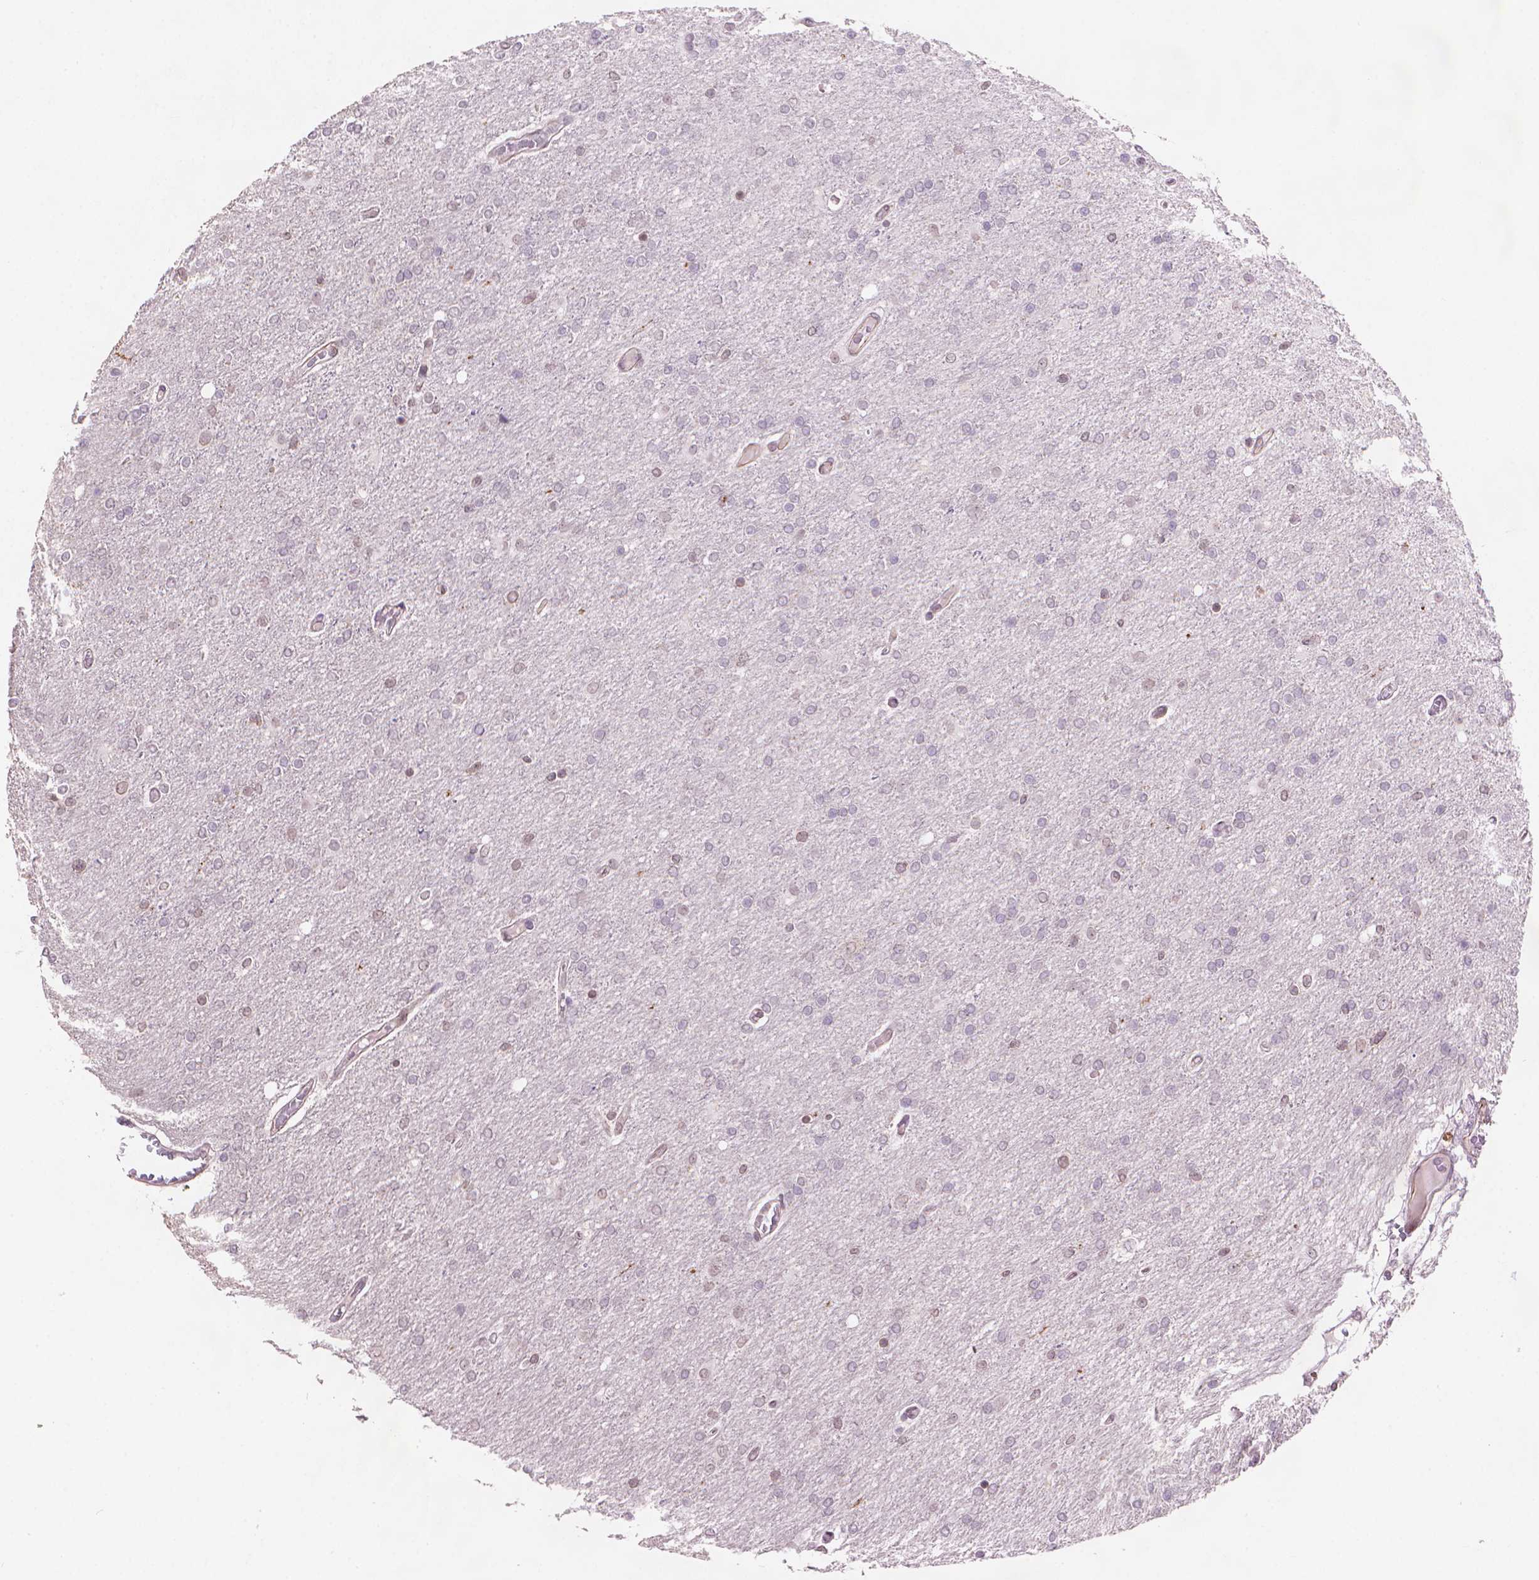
{"staining": {"intensity": "negative", "quantity": "none", "location": "none"}, "tissue": "glioma", "cell_type": "Tumor cells", "image_type": "cancer", "snomed": [{"axis": "morphology", "description": "Glioma, malignant, High grade"}, {"axis": "topography", "description": "Cerebral cortex"}], "caption": "This is a photomicrograph of immunohistochemistry staining of glioma, which shows no positivity in tumor cells.", "gene": "TMEM184A", "patient": {"sex": "male", "age": 70}}